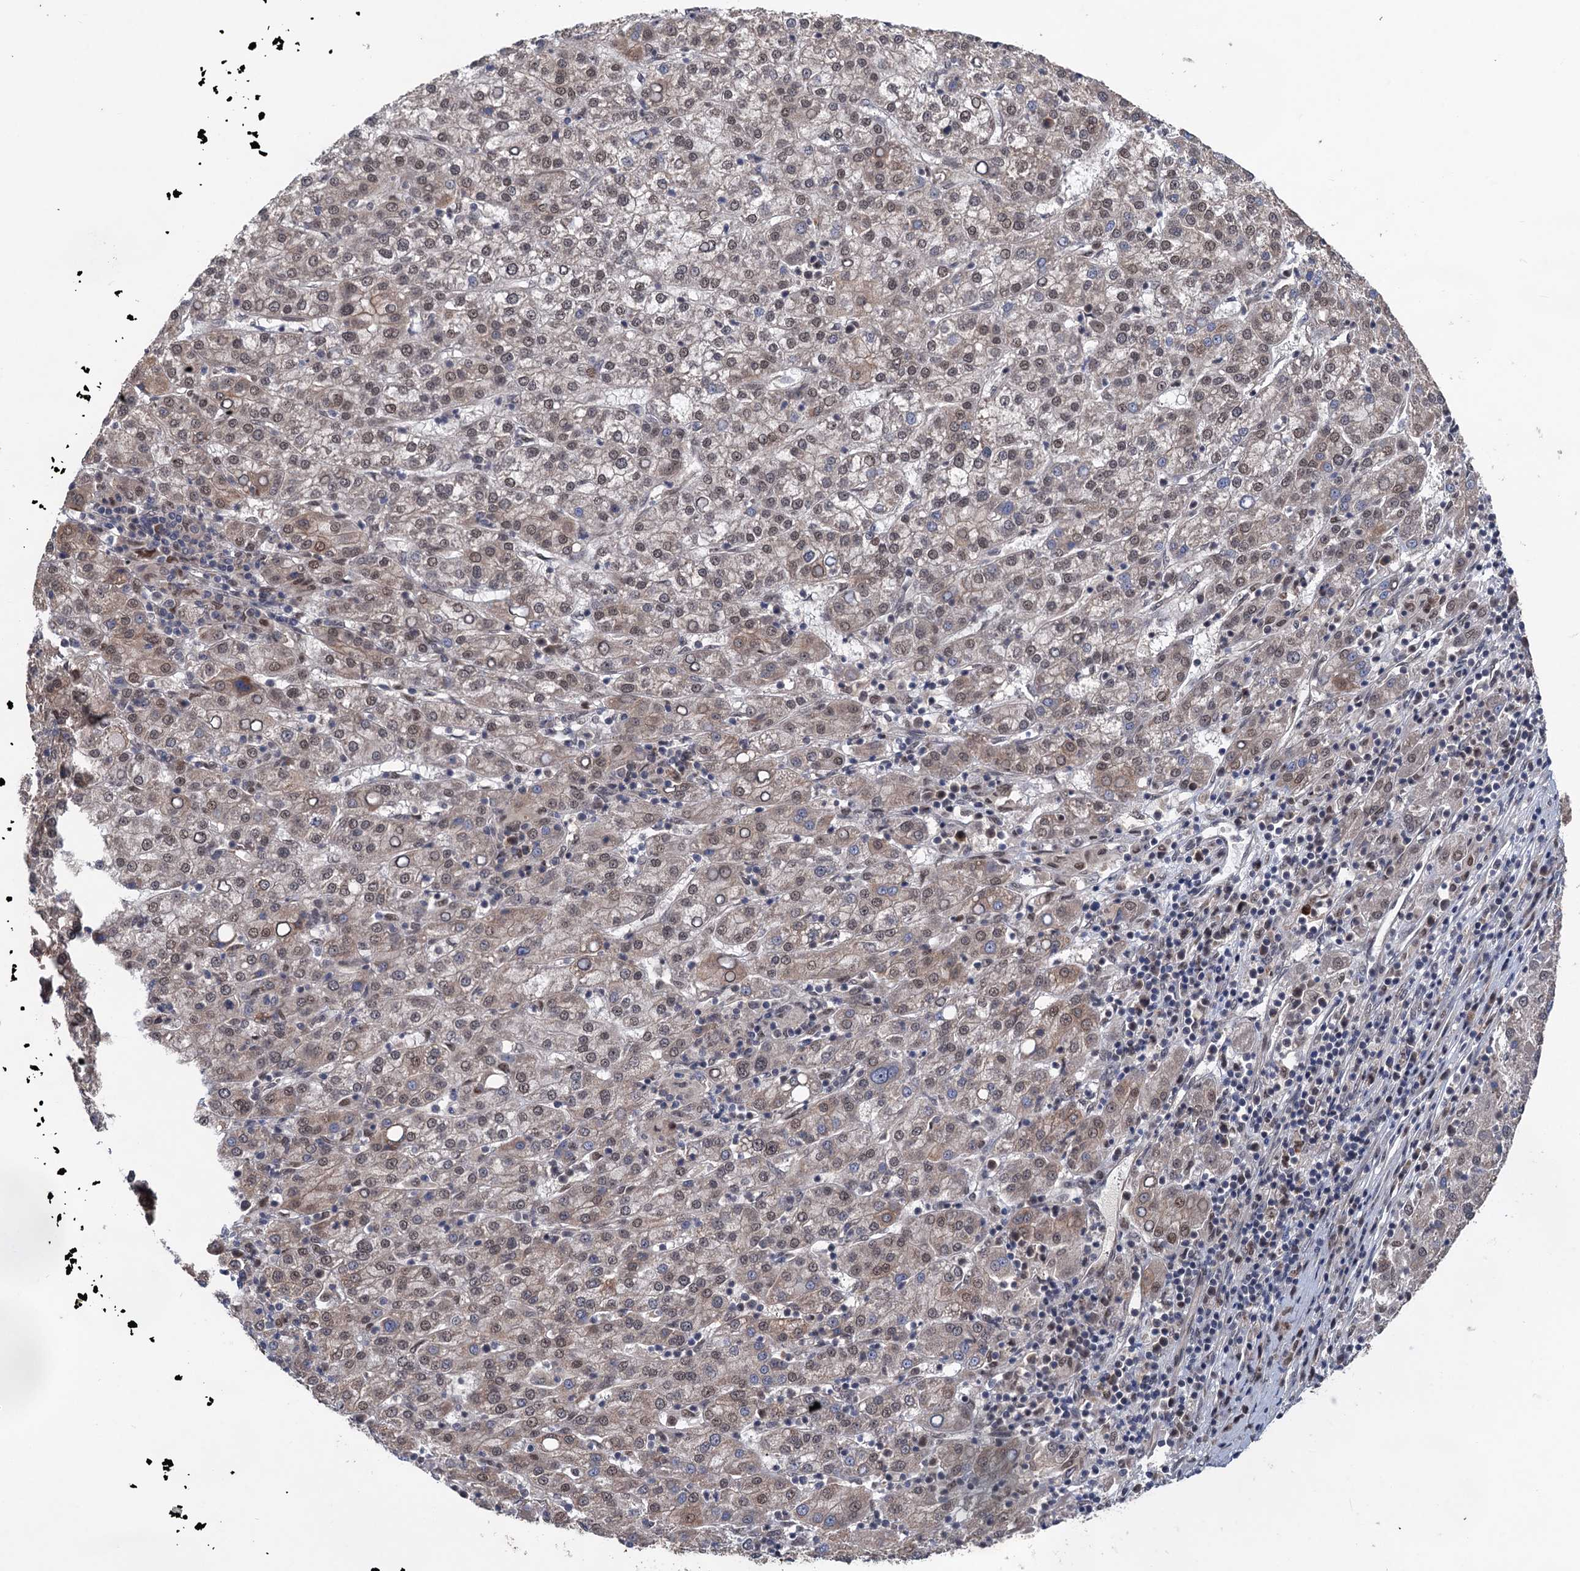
{"staining": {"intensity": "weak", "quantity": "25%-75%", "location": "cytoplasmic/membranous,nuclear"}, "tissue": "liver cancer", "cell_type": "Tumor cells", "image_type": "cancer", "snomed": [{"axis": "morphology", "description": "Carcinoma, Hepatocellular, NOS"}, {"axis": "topography", "description": "Liver"}], "caption": "A brown stain shows weak cytoplasmic/membranous and nuclear expression of a protein in human liver cancer (hepatocellular carcinoma) tumor cells. The protein is stained brown, and the nuclei are stained in blue (DAB (3,3'-diaminobenzidine) IHC with brightfield microscopy, high magnification).", "gene": "TTC31", "patient": {"sex": "female", "age": 58}}